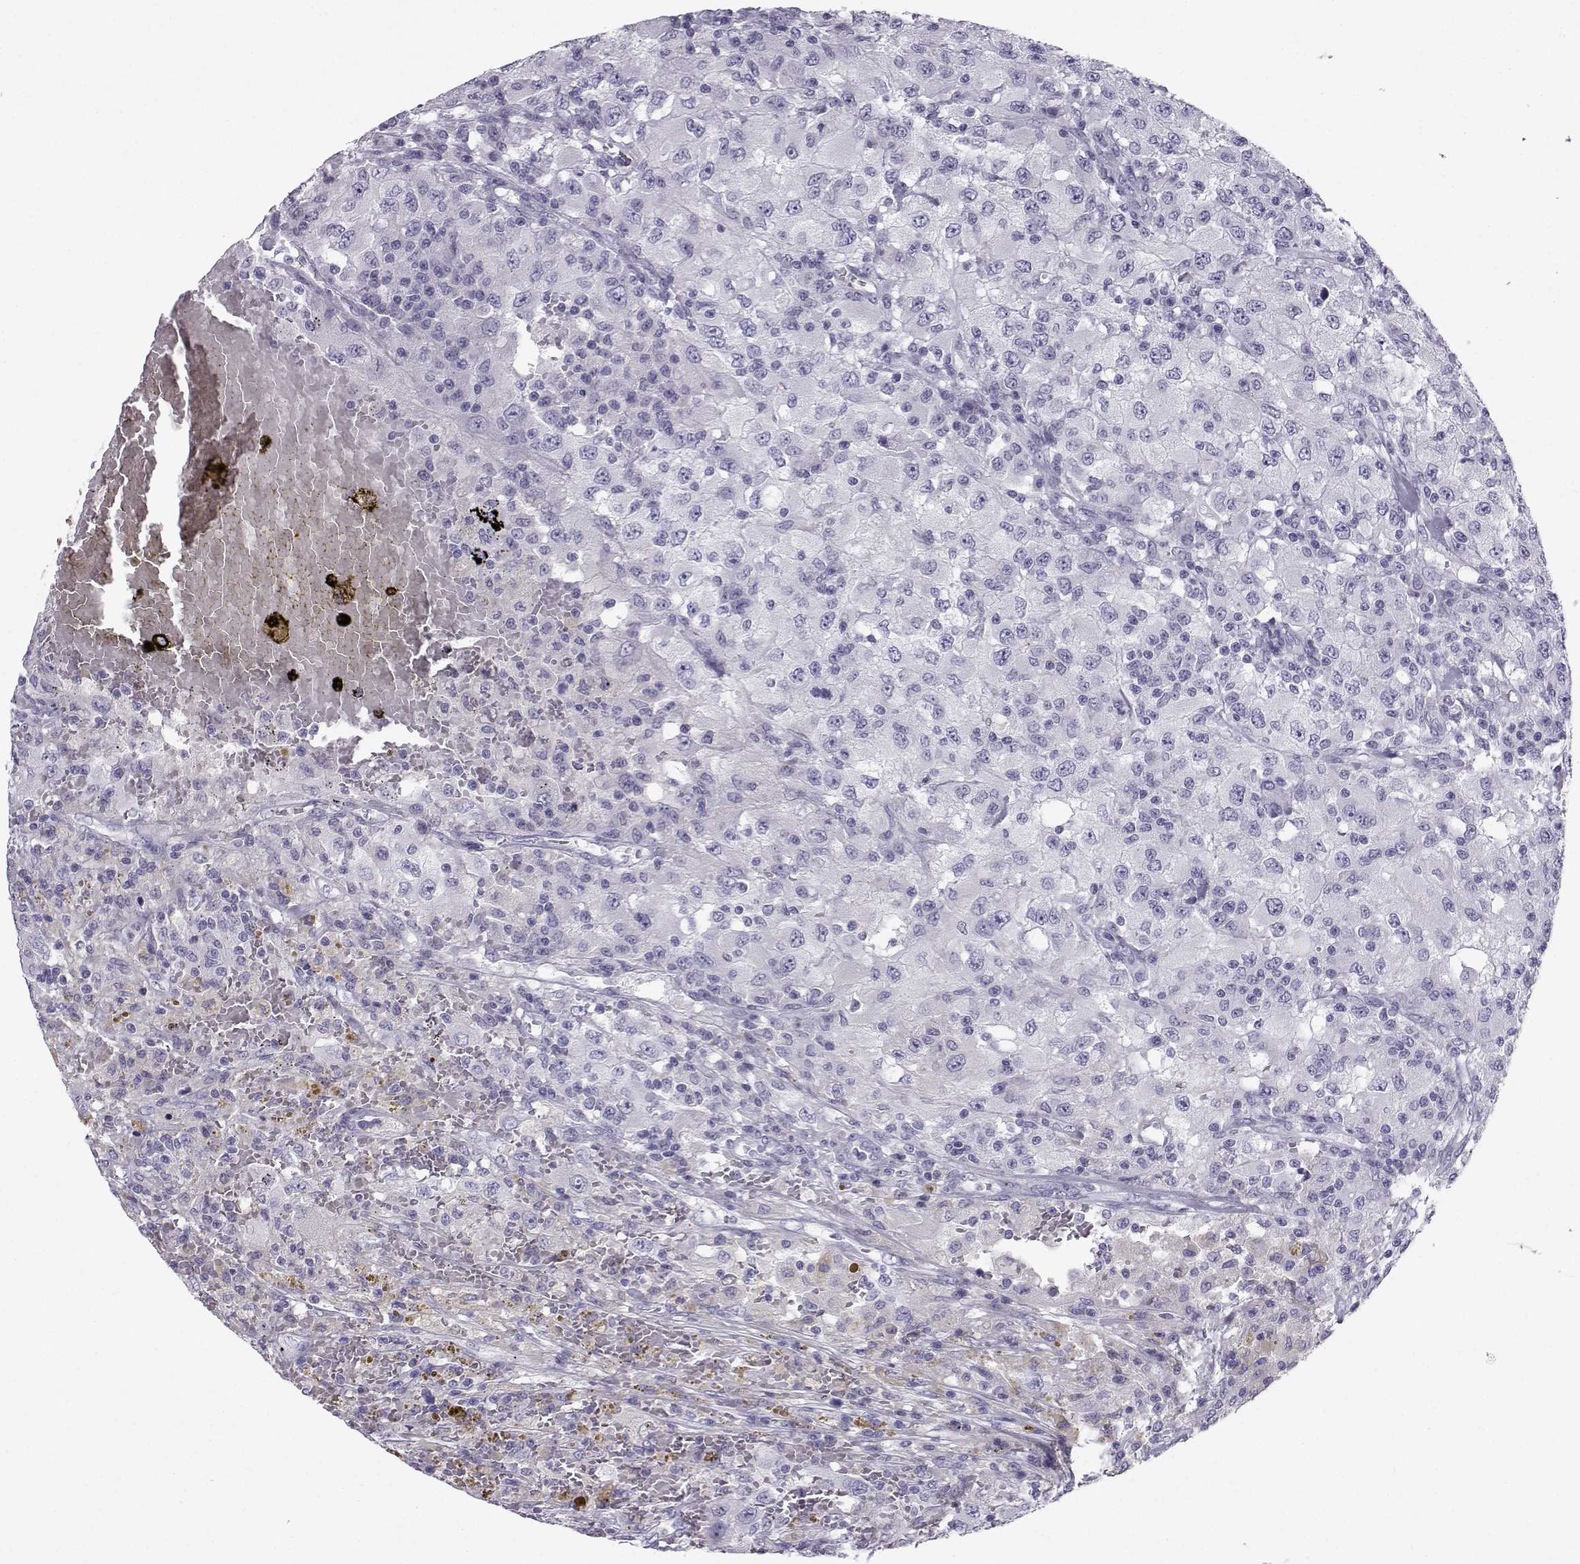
{"staining": {"intensity": "negative", "quantity": "none", "location": "none"}, "tissue": "renal cancer", "cell_type": "Tumor cells", "image_type": "cancer", "snomed": [{"axis": "morphology", "description": "Adenocarcinoma, NOS"}, {"axis": "topography", "description": "Kidney"}], "caption": "This is an immunohistochemistry (IHC) photomicrograph of human renal adenocarcinoma. There is no expression in tumor cells.", "gene": "PCSK1N", "patient": {"sex": "female", "age": 67}}